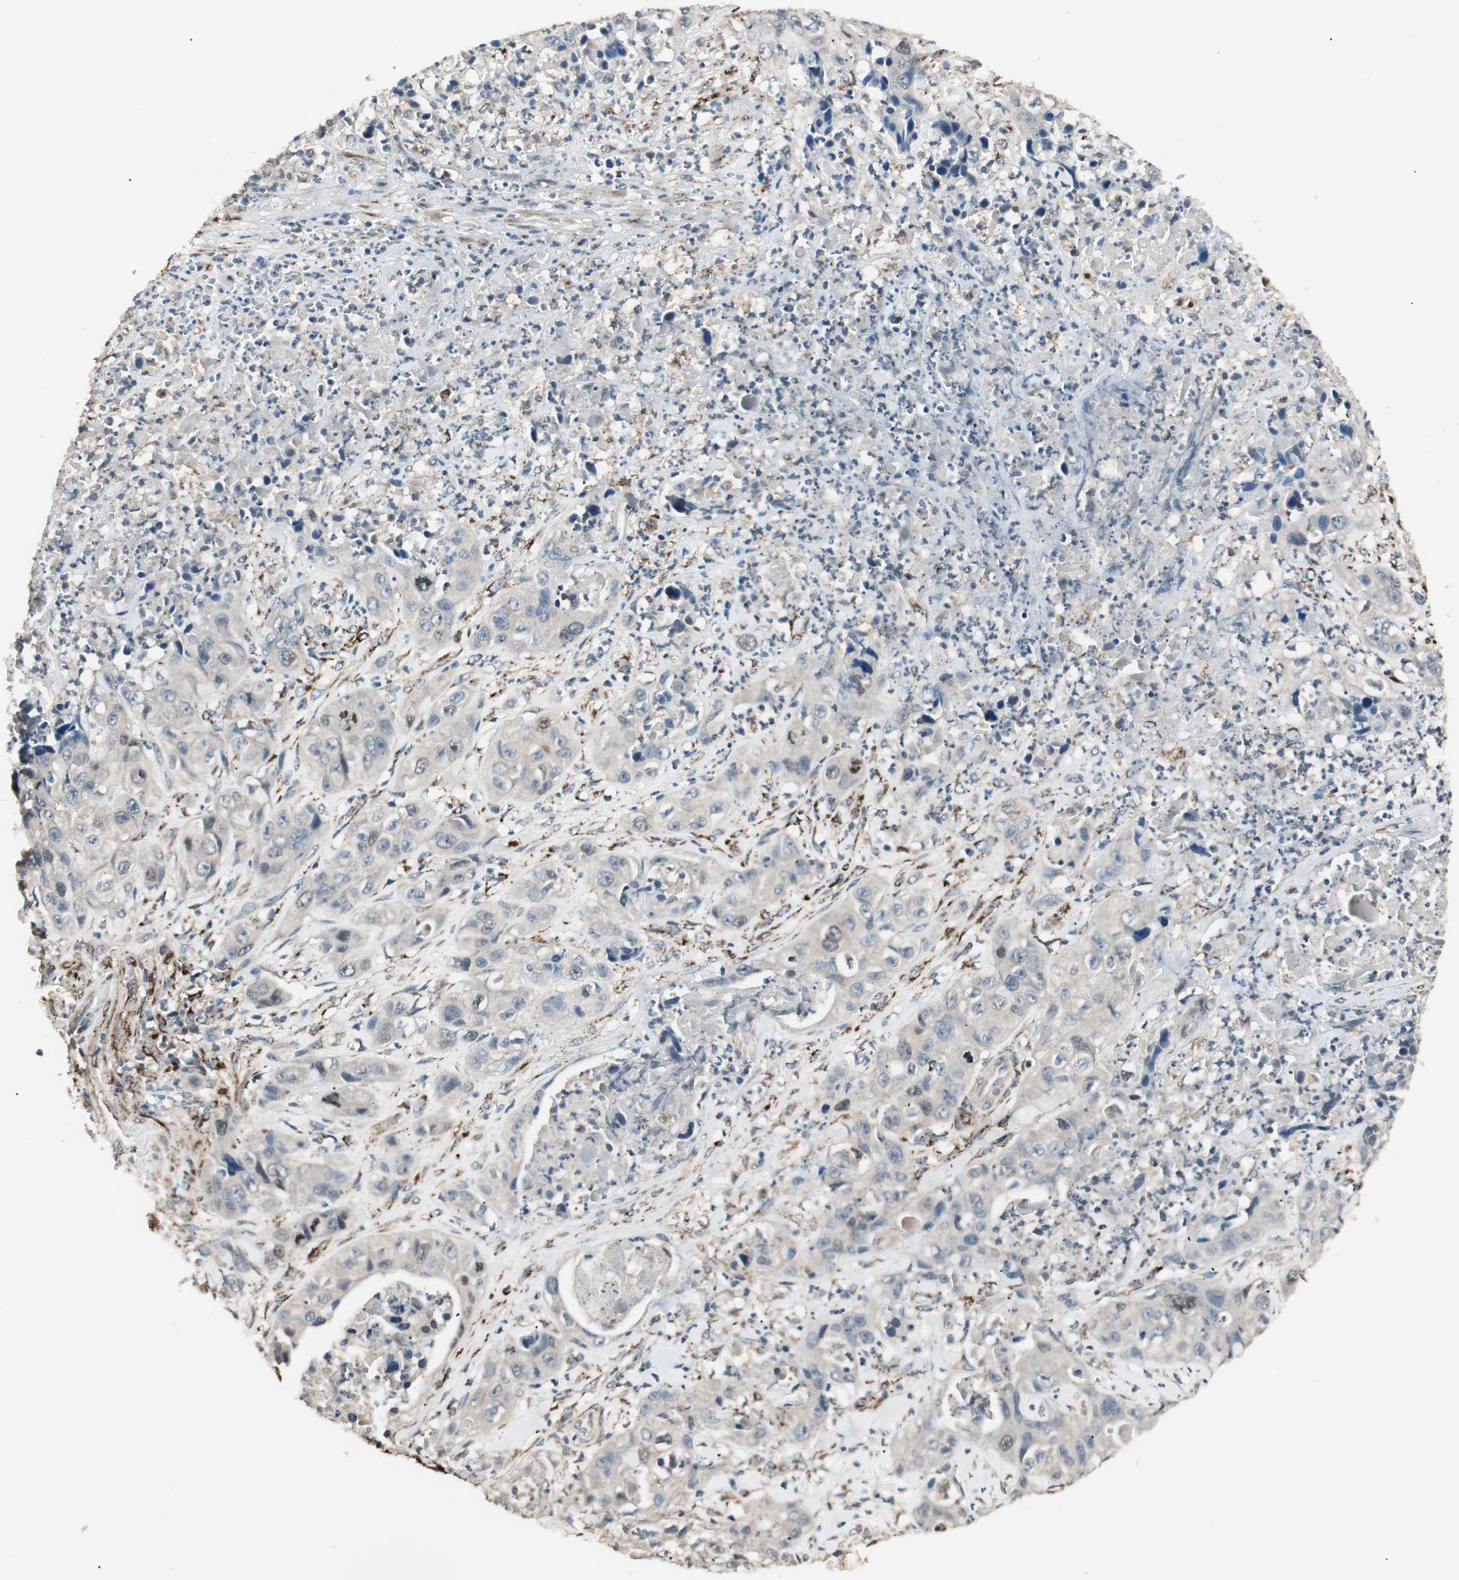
{"staining": {"intensity": "weak", "quantity": ">75%", "location": "cytoplasmic/membranous"}, "tissue": "liver cancer", "cell_type": "Tumor cells", "image_type": "cancer", "snomed": [{"axis": "morphology", "description": "Cholangiocarcinoma"}, {"axis": "topography", "description": "Liver"}], "caption": "Protein expression analysis of cholangiocarcinoma (liver) displays weak cytoplasmic/membranous positivity in approximately >75% of tumor cells.", "gene": "NFRKB", "patient": {"sex": "female", "age": 61}}